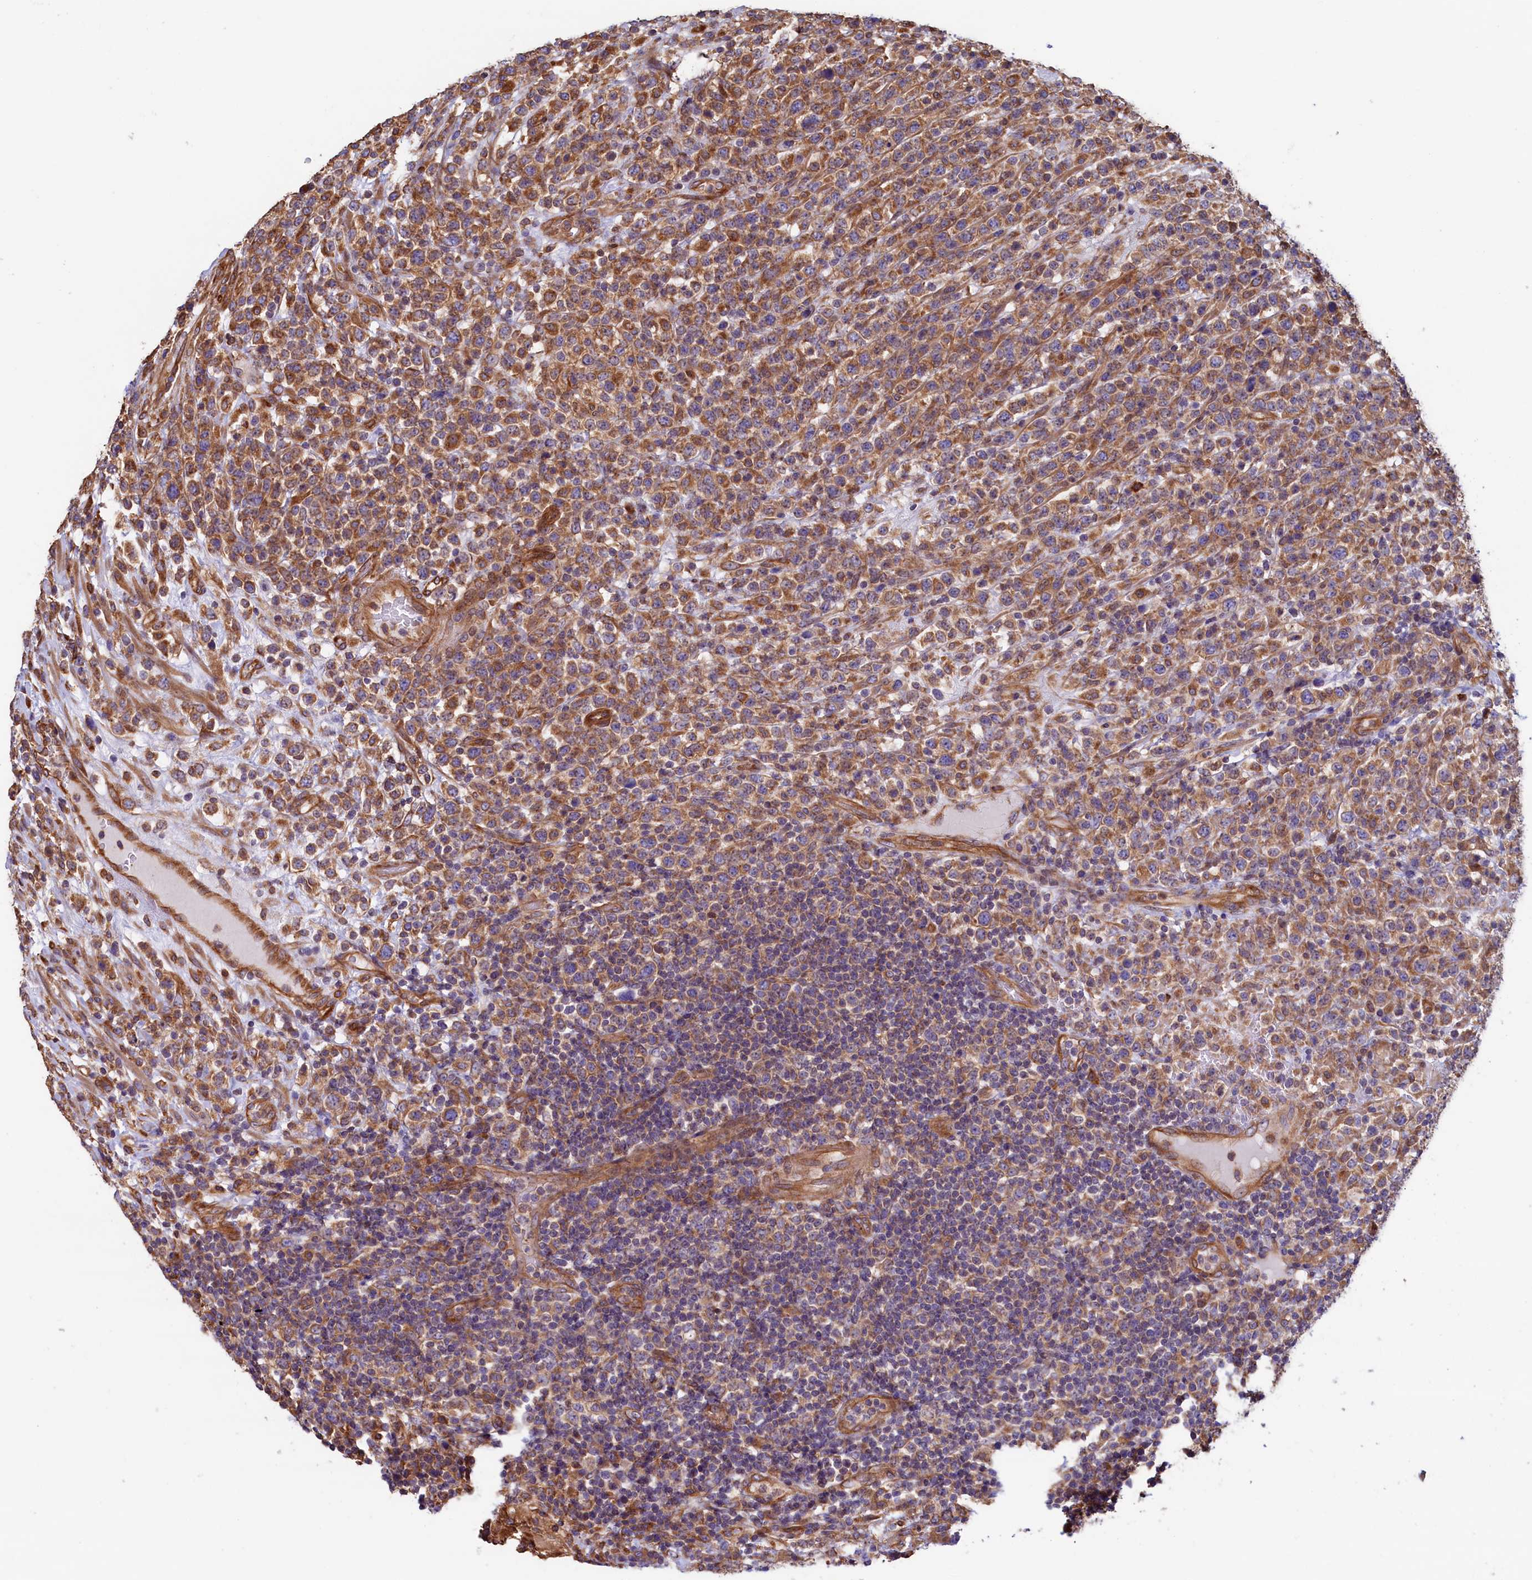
{"staining": {"intensity": "moderate", "quantity": ">75%", "location": "cytoplasmic/membranous"}, "tissue": "lymphoma", "cell_type": "Tumor cells", "image_type": "cancer", "snomed": [{"axis": "morphology", "description": "Malignant lymphoma, non-Hodgkin's type, High grade"}, {"axis": "topography", "description": "Colon"}], "caption": "Tumor cells demonstrate medium levels of moderate cytoplasmic/membranous expression in about >75% of cells in lymphoma.", "gene": "ATXN2L", "patient": {"sex": "female", "age": 53}}